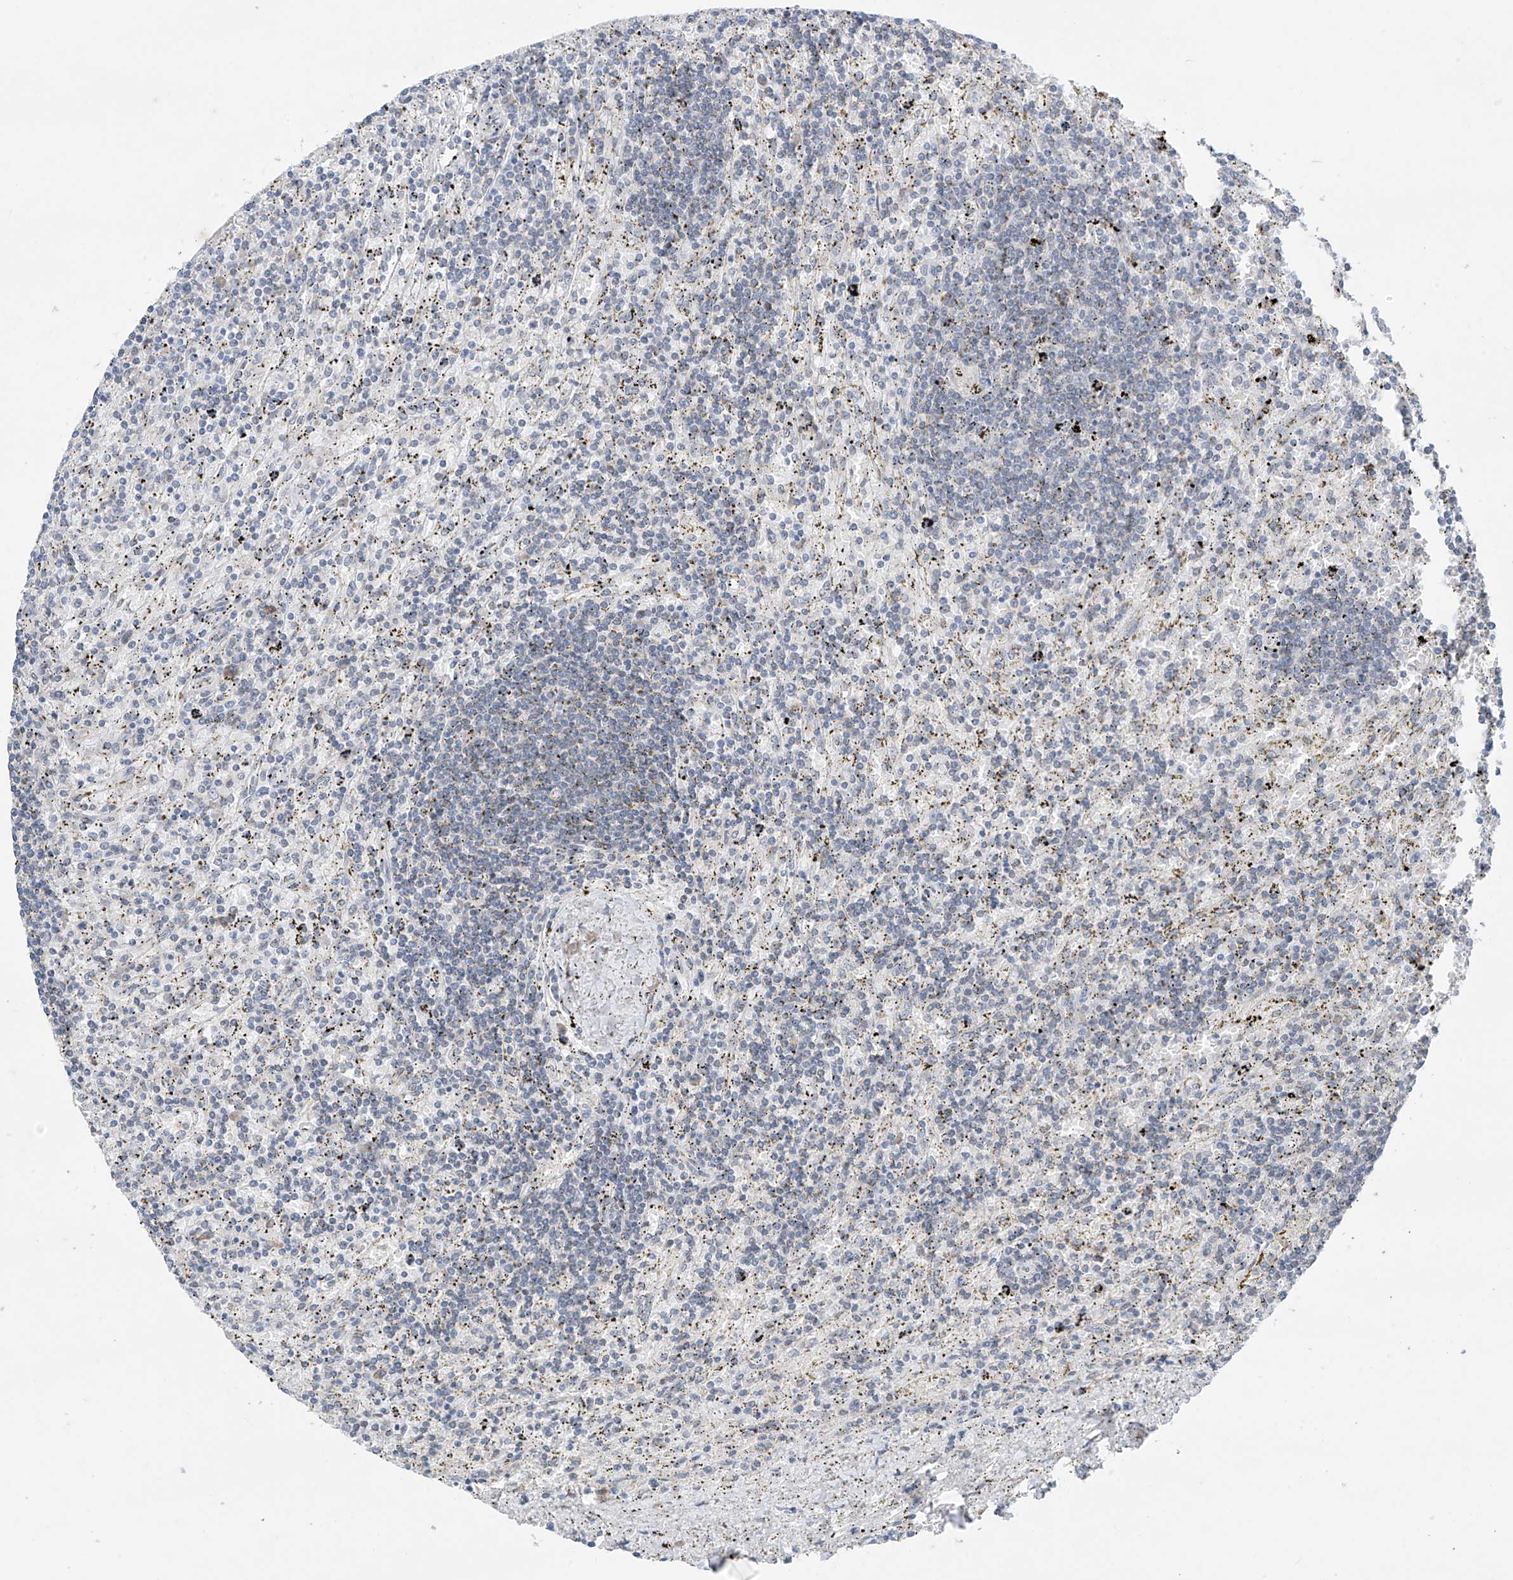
{"staining": {"intensity": "negative", "quantity": "none", "location": "none"}, "tissue": "lymphoma", "cell_type": "Tumor cells", "image_type": "cancer", "snomed": [{"axis": "morphology", "description": "Malignant lymphoma, non-Hodgkin's type, Low grade"}, {"axis": "topography", "description": "Spleen"}], "caption": "Immunohistochemistry histopathology image of human malignant lymphoma, non-Hodgkin's type (low-grade) stained for a protein (brown), which demonstrates no expression in tumor cells.", "gene": "CYP4V2", "patient": {"sex": "male", "age": 76}}